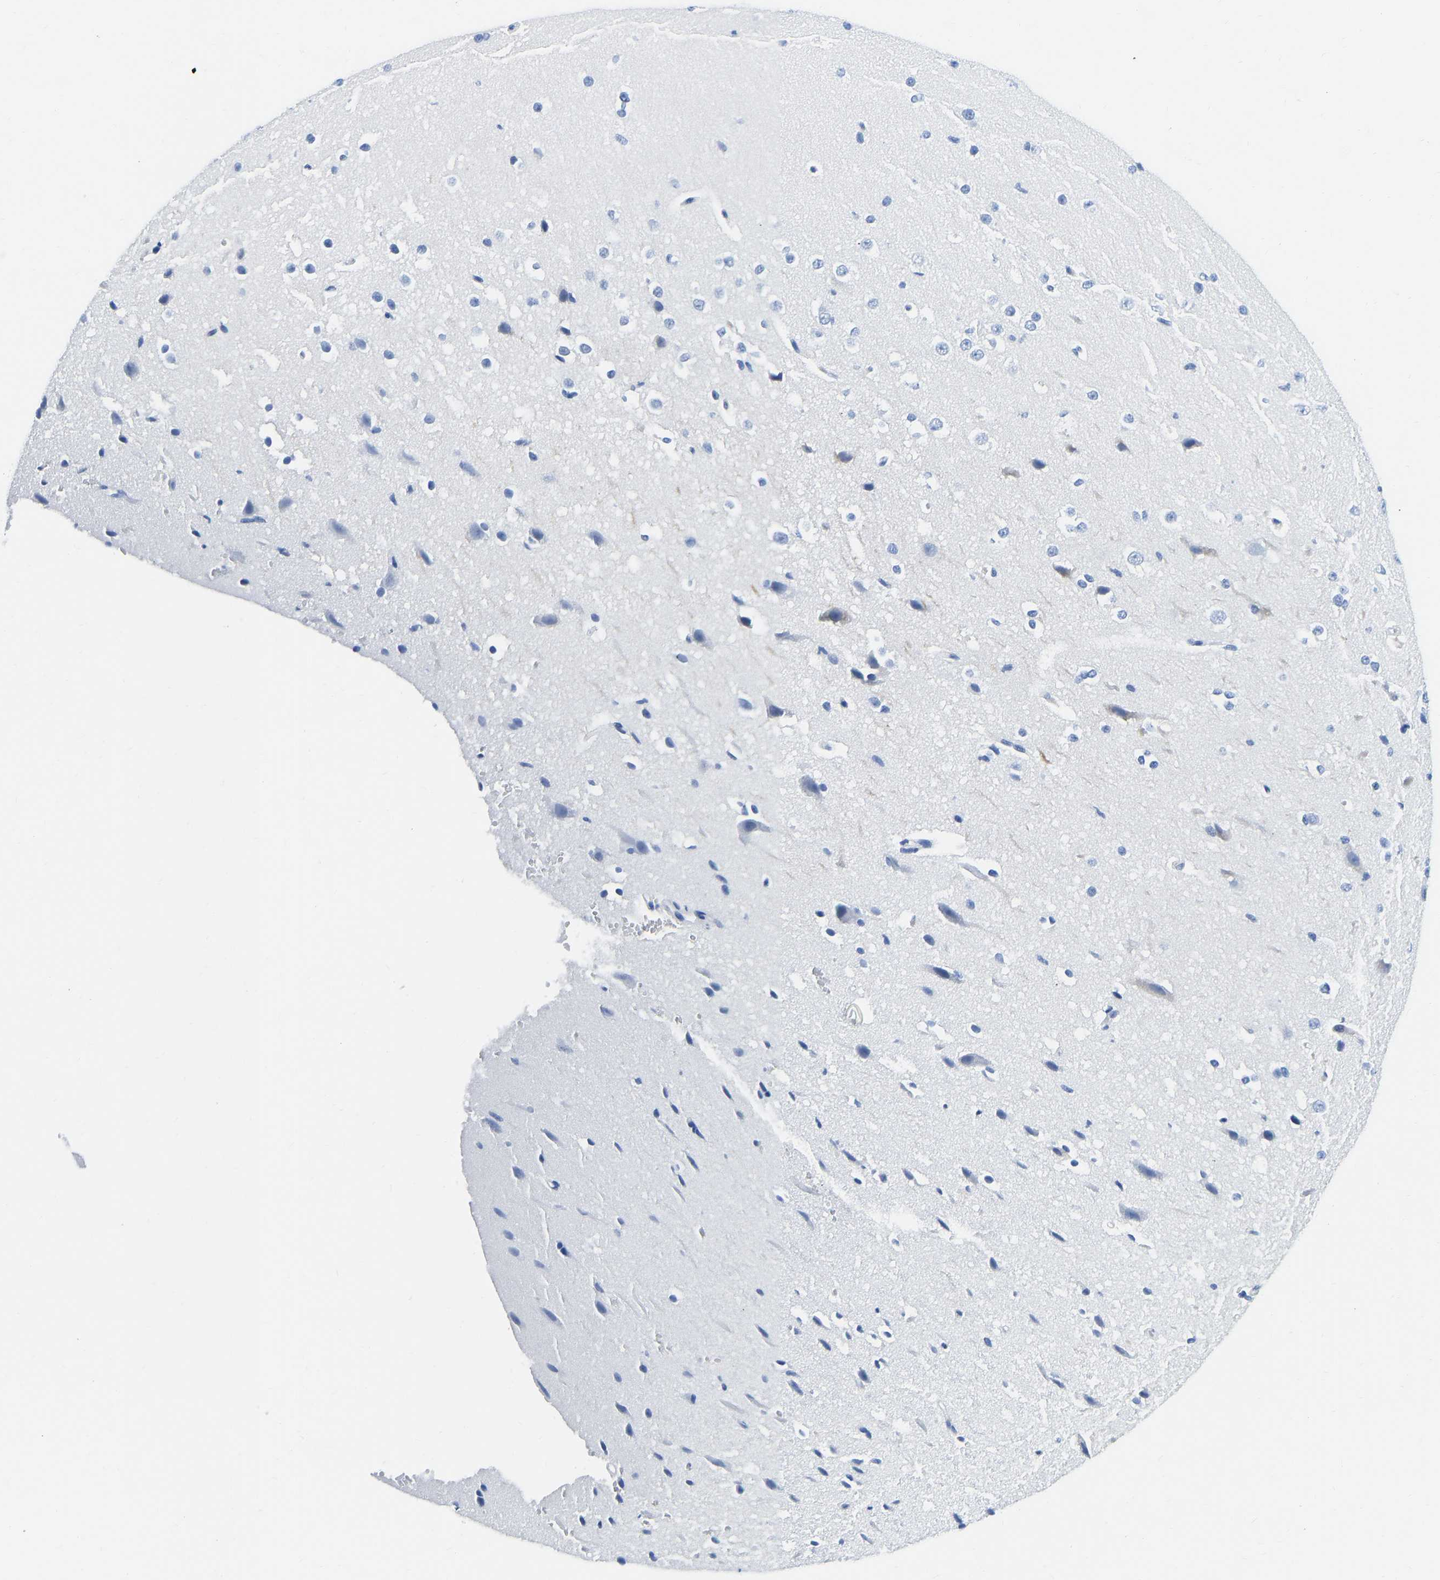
{"staining": {"intensity": "negative", "quantity": "none", "location": "none"}, "tissue": "cerebral cortex", "cell_type": "Endothelial cells", "image_type": "normal", "snomed": [{"axis": "morphology", "description": "Normal tissue, NOS"}, {"axis": "morphology", "description": "Developmental malformation"}, {"axis": "topography", "description": "Cerebral cortex"}], "caption": "Human cerebral cortex stained for a protein using immunohistochemistry displays no expression in endothelial cells.", "gene": "TCF7", "patient": {"sex": "female", "age": 30}}